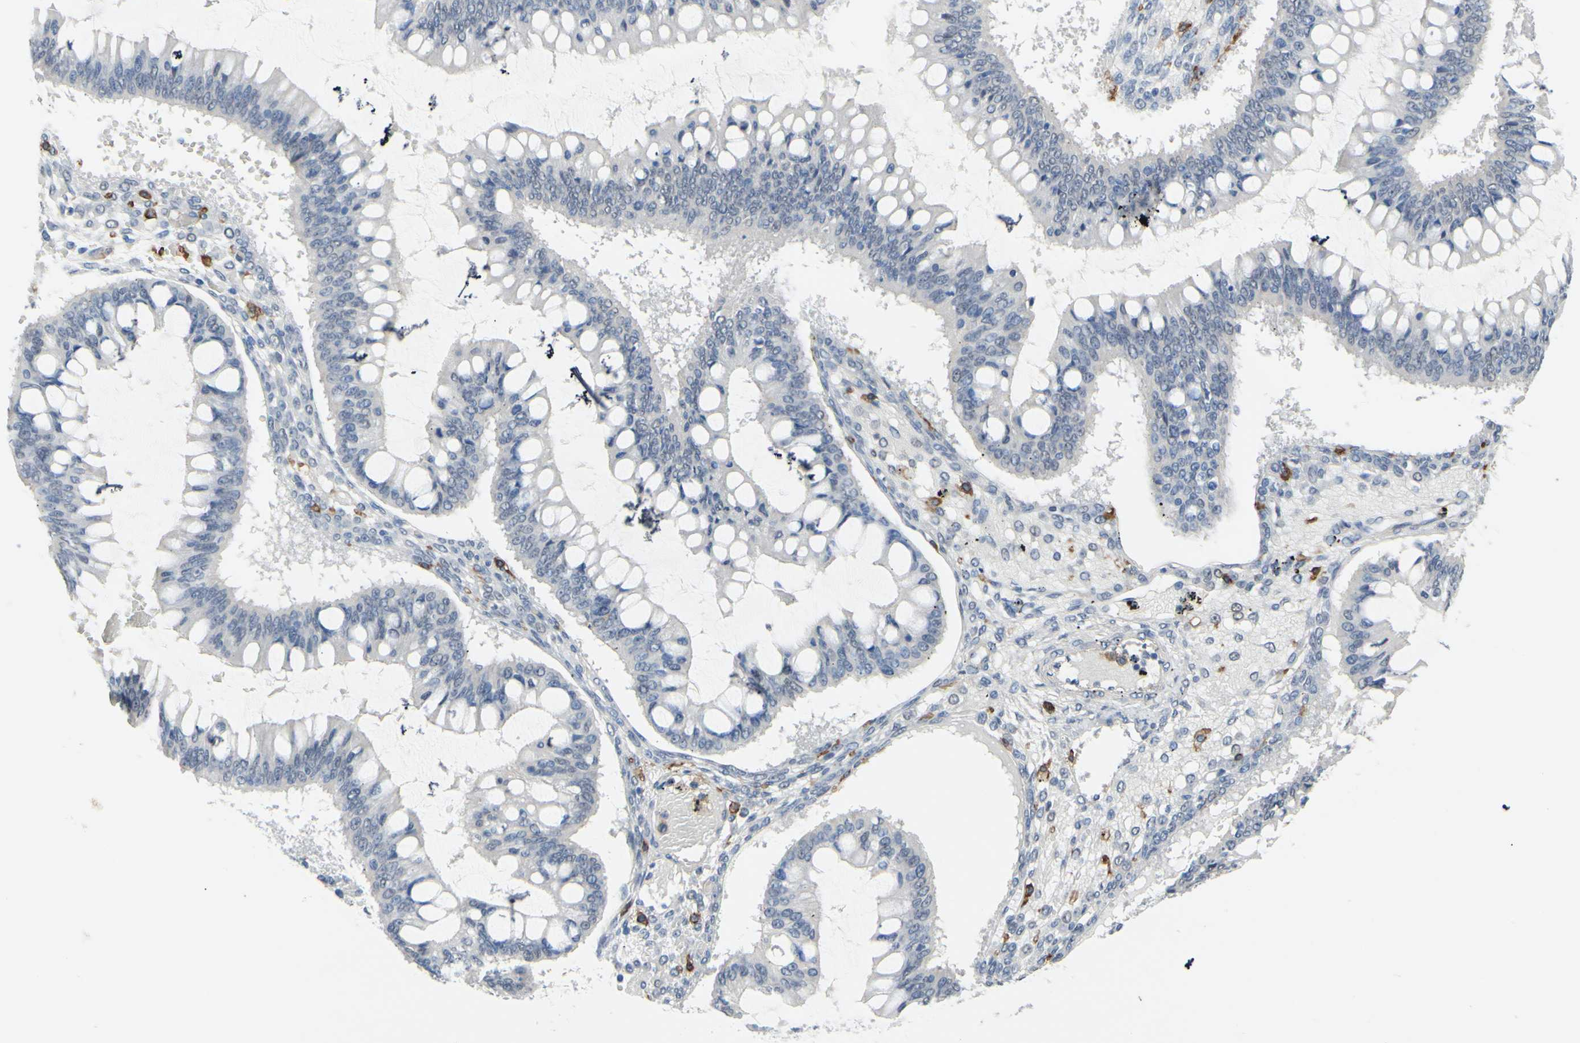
{"staining": {"intensity": "negative", "quantity": "none", "location": "none"}, "tissue": "ovarian cancer", "cell_type": "Tumor cells", "image_type": "cancer", "snomed": [{"axis": "morphology", "description": "Cystadenocarcinoma, mucinous, NOS"}, {"axis": "topography", "description": "Ovary"}], "caption": "IHC histopathology image of neoplastic tissue: ovarian cancer (mucinous cystadenocarcinoma) stained with DAB reveals no significant protein positivity in tumor cells. (DAB immunohistochemistry visualized using brightfield microscopy, high magnification).", "gene": "FCGR2A", "patient": {"sex": "female", "age": 73}}